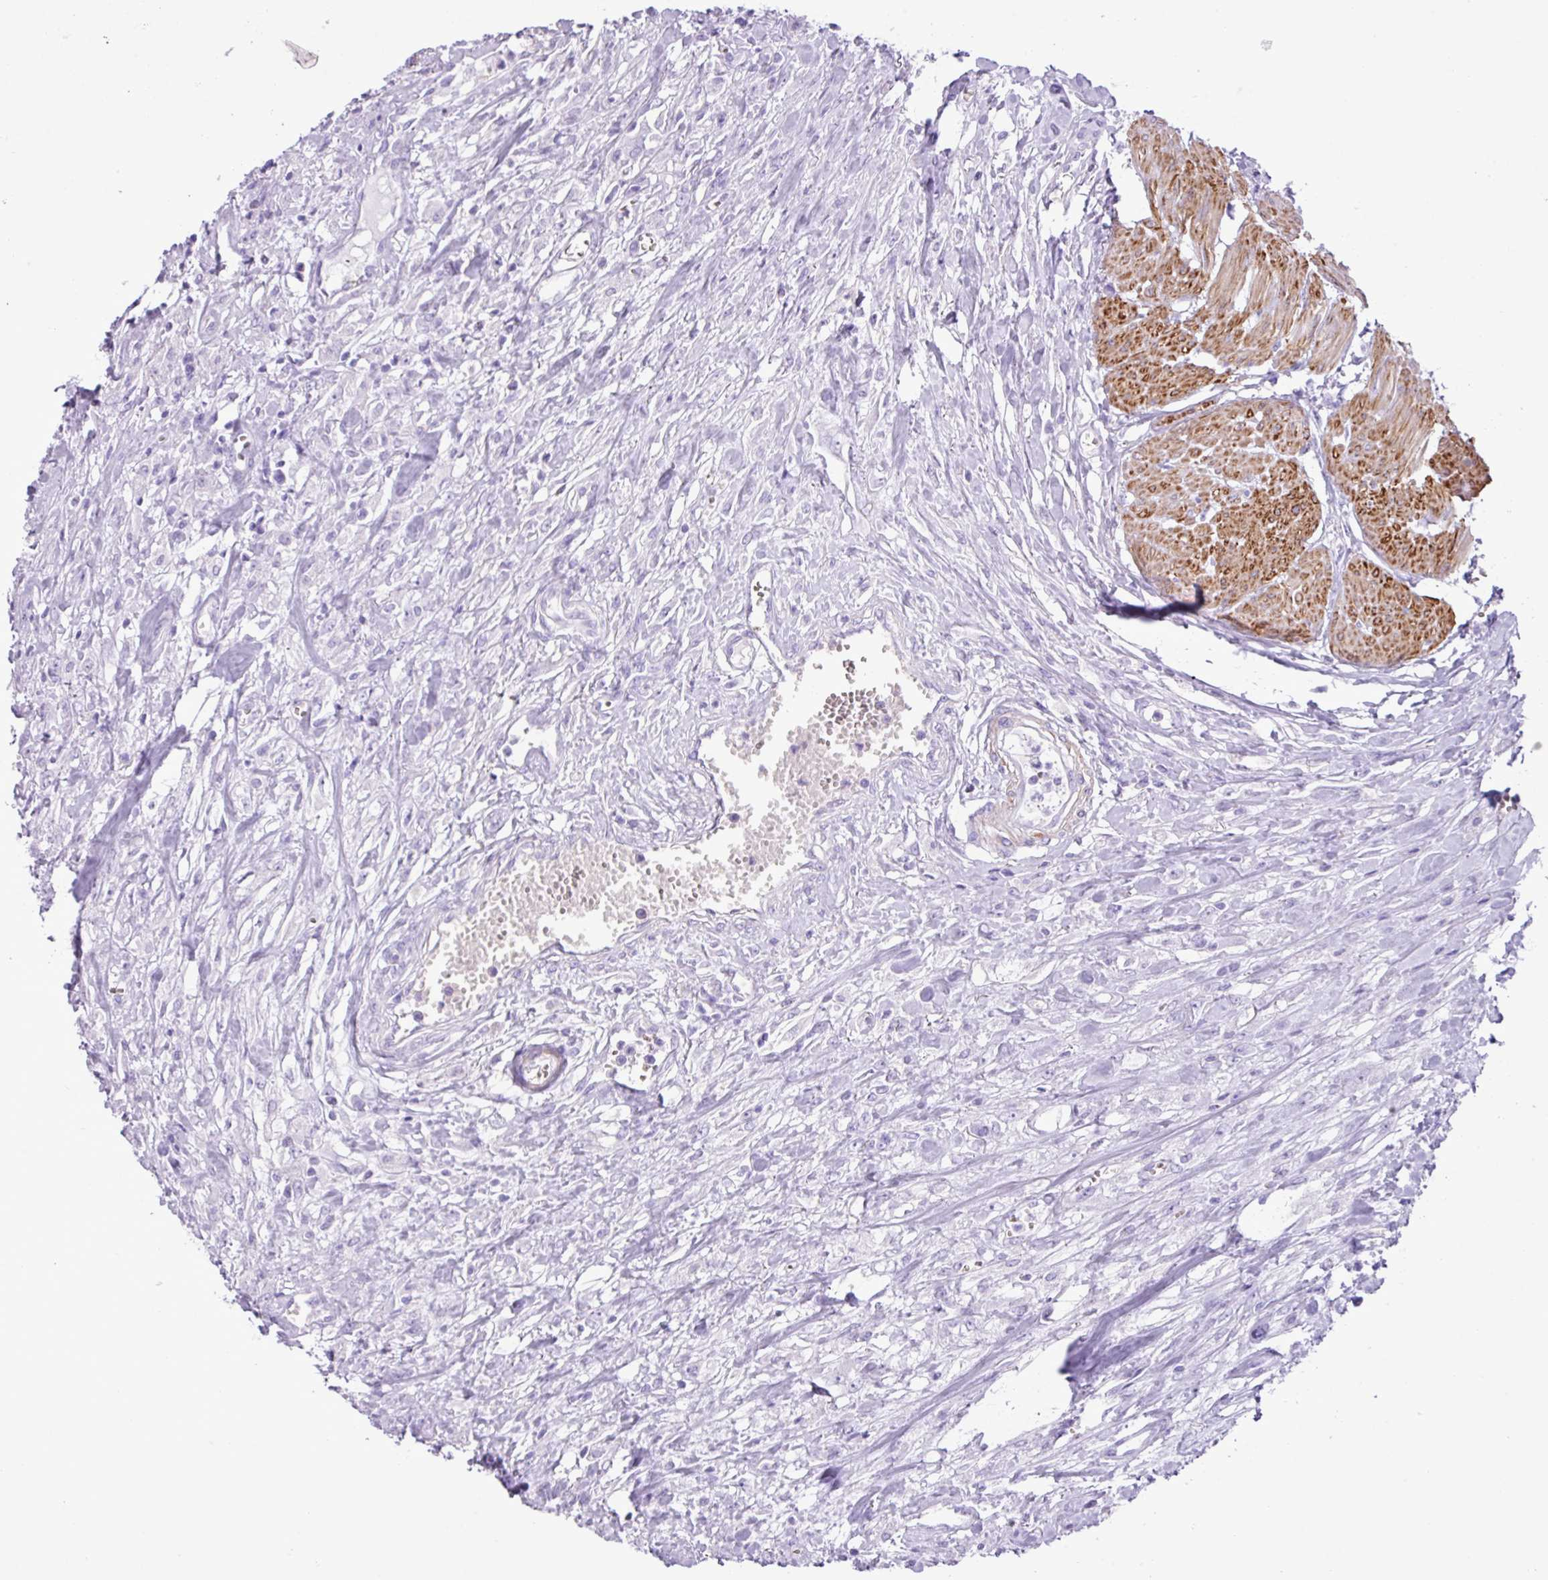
{"staining": {"intensity": "negative", "quantity": "none", "location": "none"}, "tissue": "urothelial cancer", "cell_type": "Tumor cells", "image_type": "cancer", "snomed": [{"axis": "morphology", "description": "Urothelial carcinoma, High grade"}, {"axis": "topography", "description": "Urinary bladder"}], "caption": "The photomicrograph shows no staining of tumor cells in urothelial cancer.", "gene": "ZSCAN5A", "patient": {"sex": "male", "age": 57}}